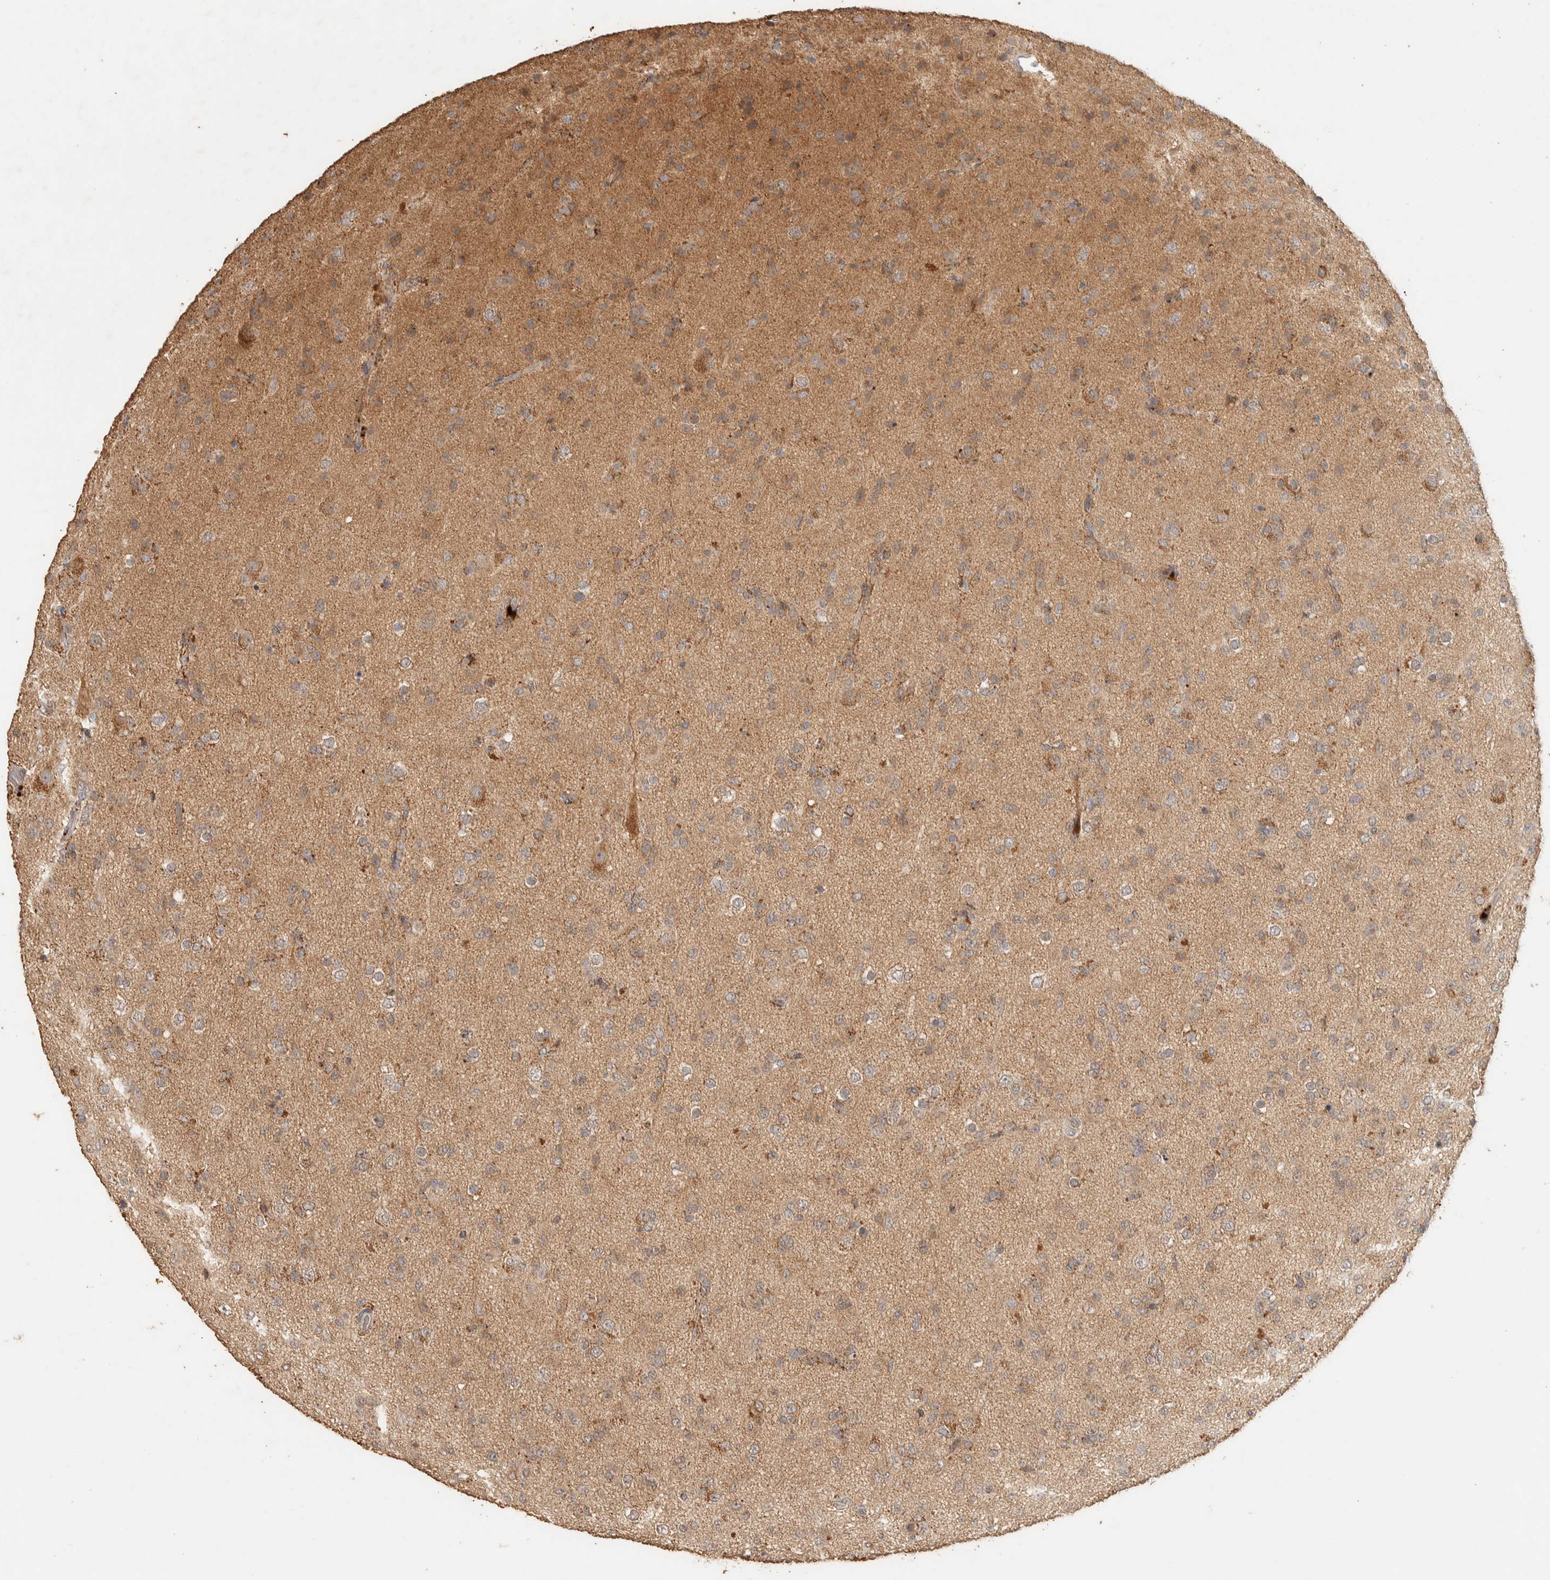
{"staining": {"intensity": "weak", "quantity": ">75%", "location": "cytoplasmic/membranous"}, "tissue": "glioma", "cell_type": "Tumor cells", "image_type": "cancer", "snomed": [{"axis": "morphology", "description": "Glioma, malignant, Low grade"}, {"axis": "topography", "description": "Brain"}], "caption": "Immunohistochemistry (IHC) histopathology image of human low-grade glioma (malignant) stained for a protein (brown), which exhibits low levels of weak cytoplasmic/membranous positivity in about >75% of tumor cells.", "gene": "ITPA", "patient": {"sex": "male", "age": 65}}